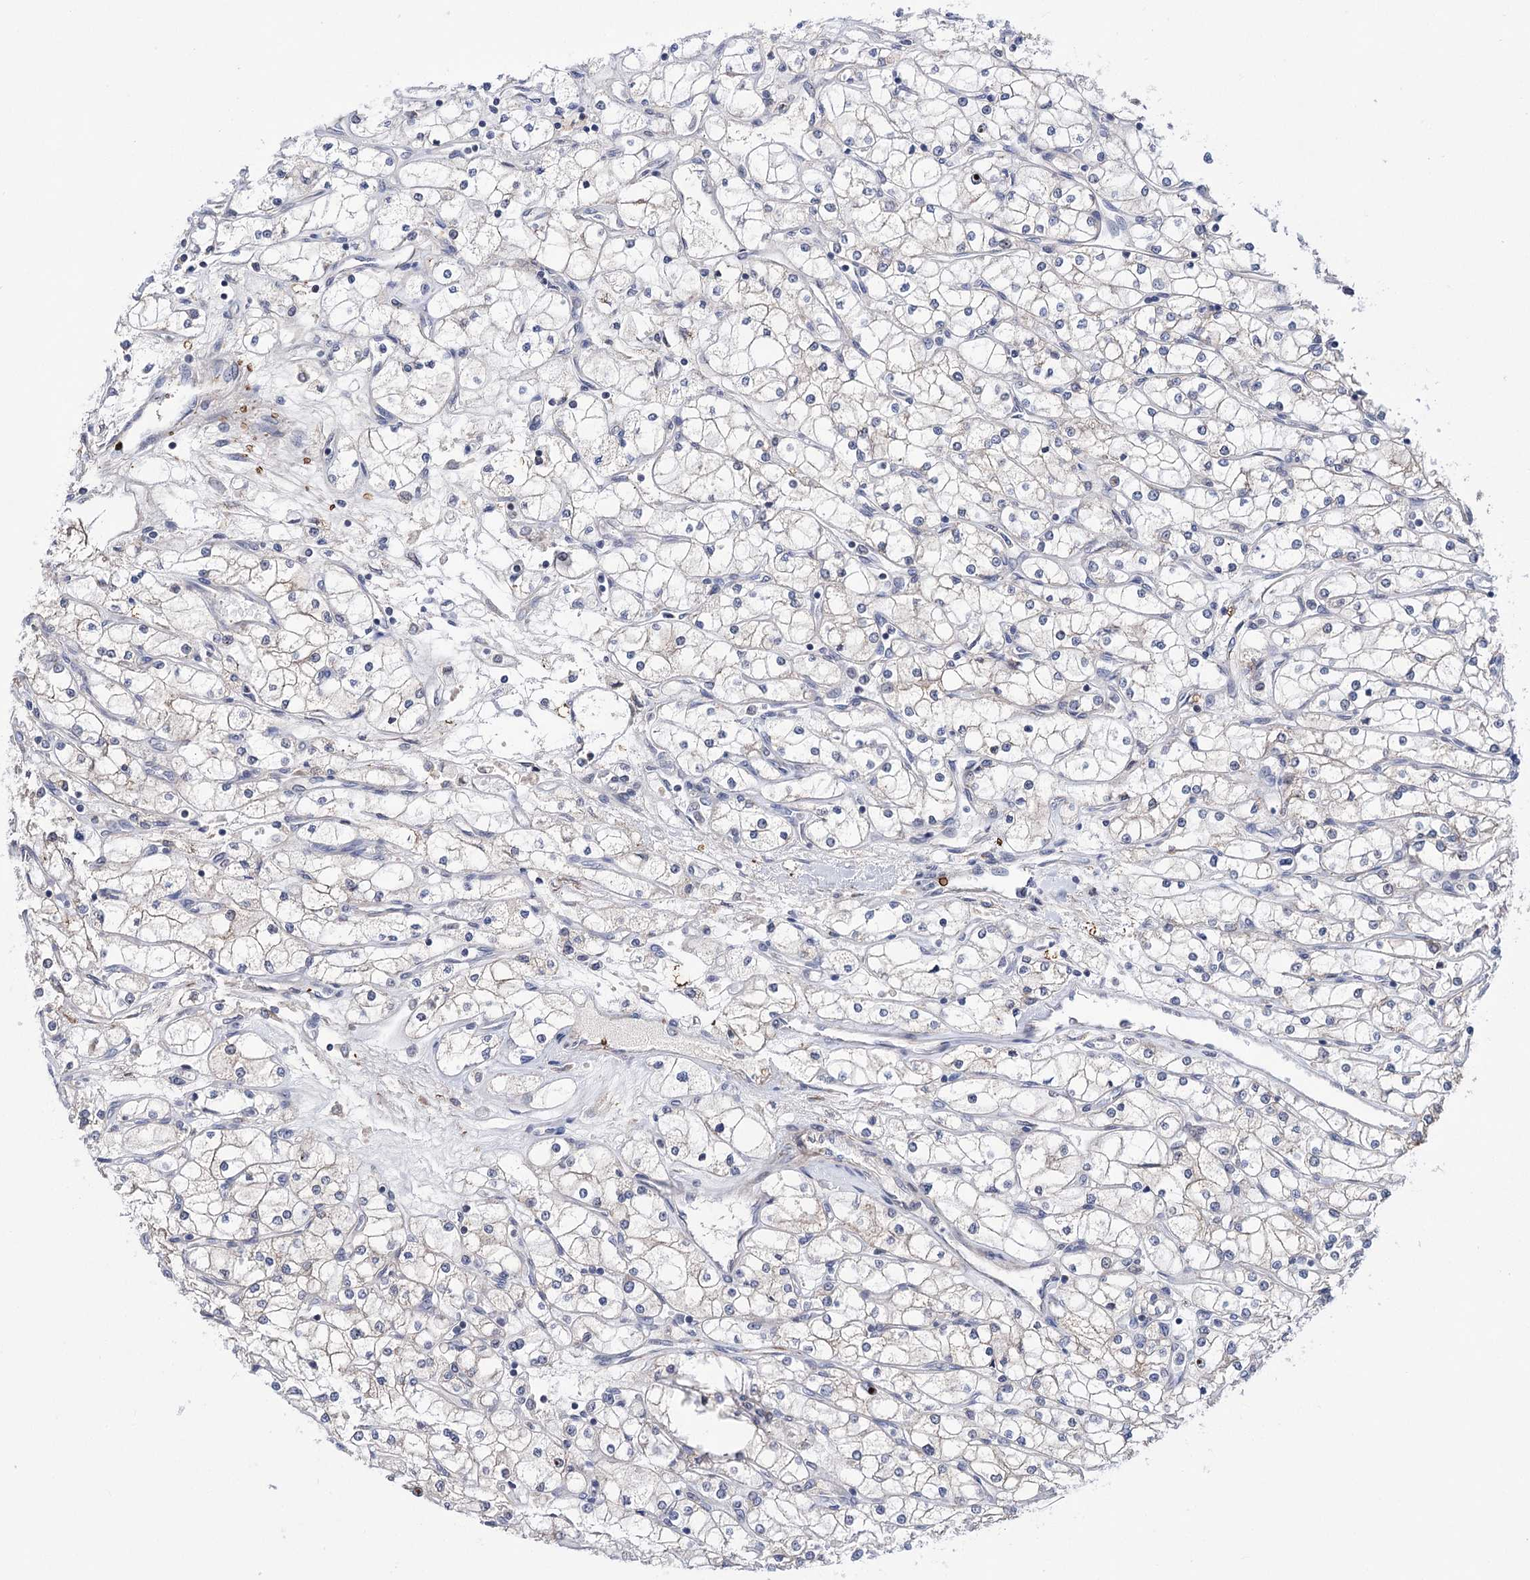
{"staining": {"intensity": "negative", "quantity": "none", "location": "none"}, "tissue": "renal cancer", "cell_type": "Tumor cells", "image_type": "cancer", "snomed": [{"axis": "morphology", "description": "Adenocarcinoma, NOS"}, {"axis": "topography", "description": "Kidney"}], "caption": "This is an immunohistochemistry photomicrograph of human adenocarcinoma (renal). There is no positivity in tumor cells.", "gene": "PPRC1", "patient": {"sex": "male", "age": 80}}